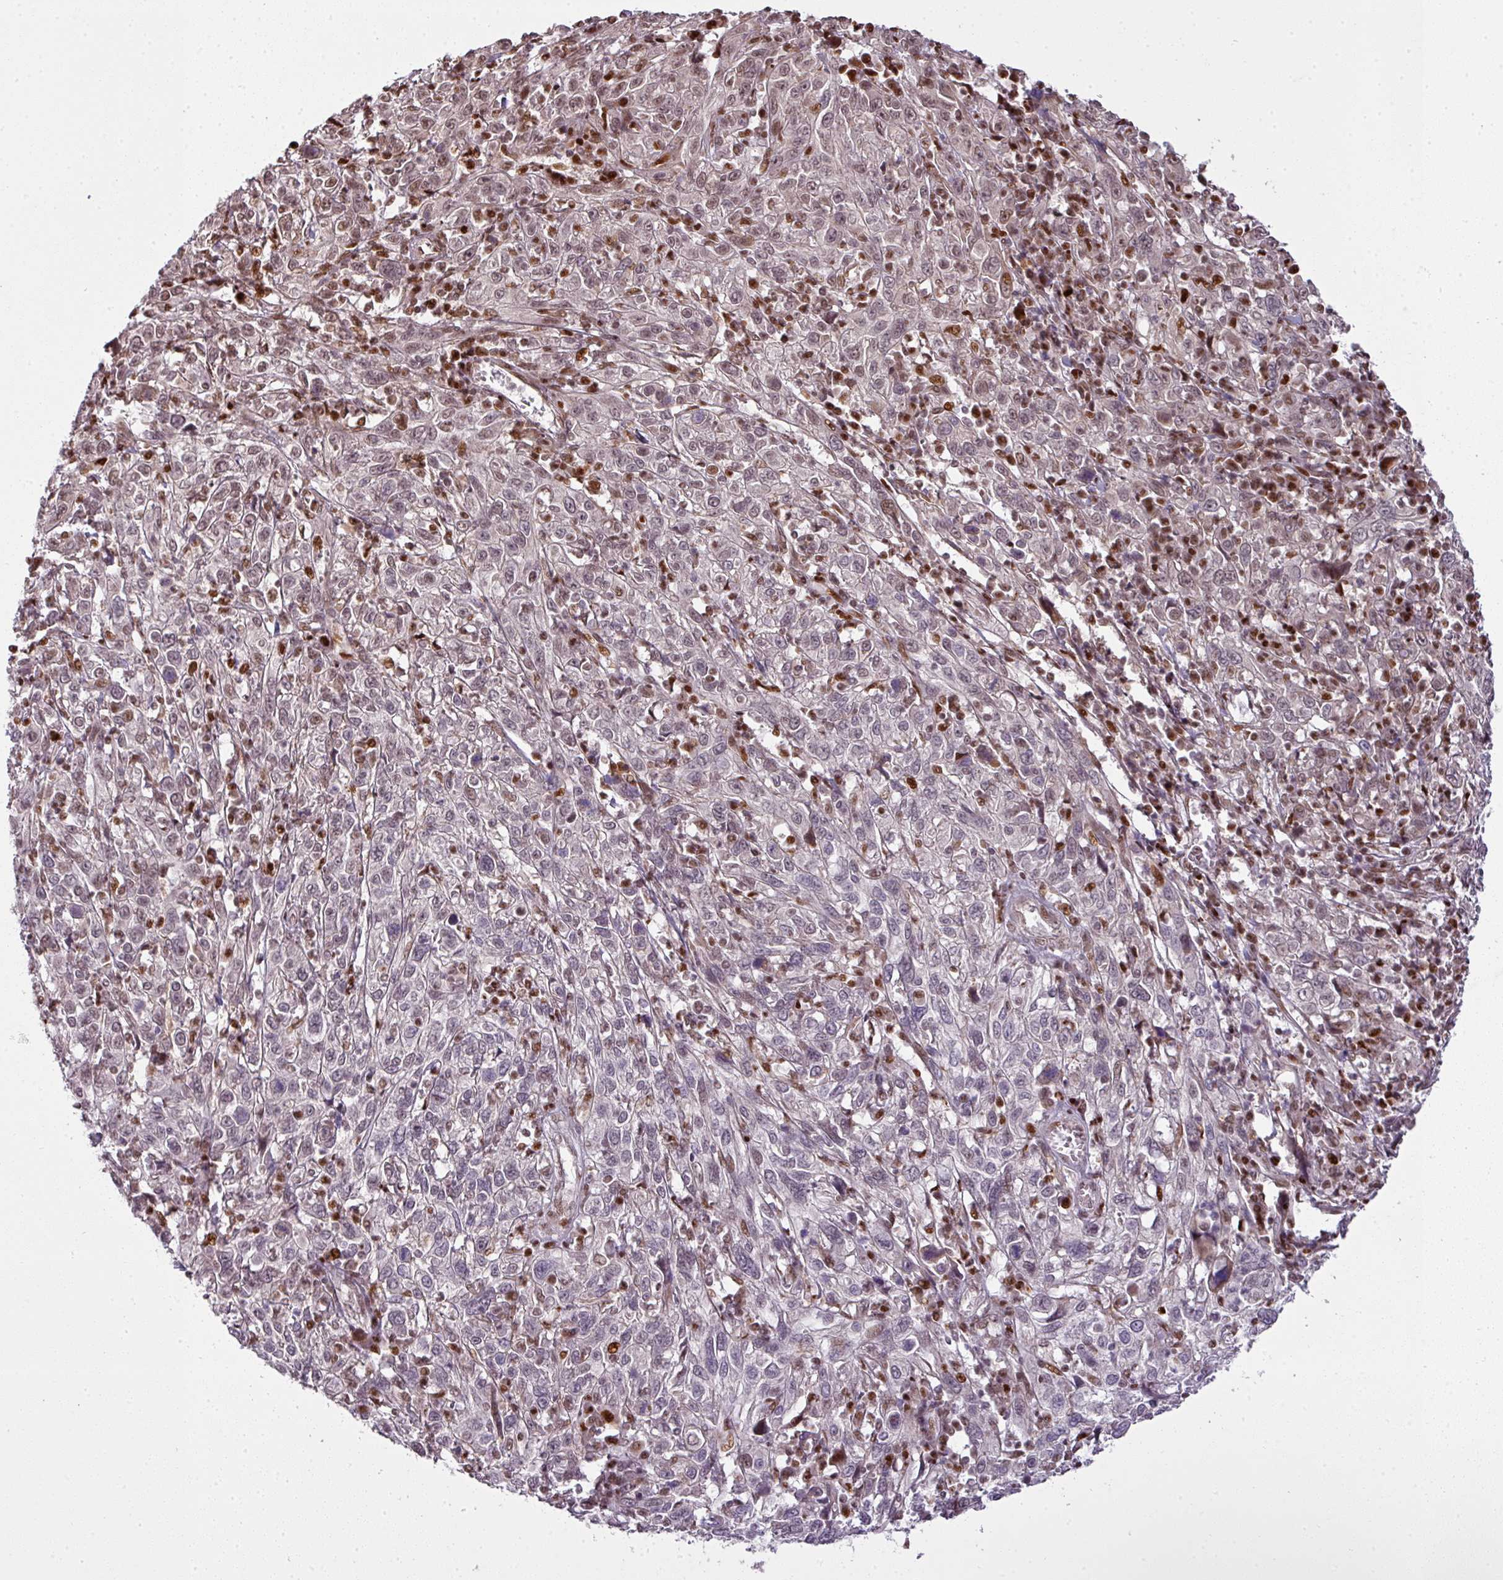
{"staining": {"intensity": "moderate", "quantity": "25%-75%", "location": "nuclear"}, "tissue": "cervical cancer", "cell_type": "Tumor cells", "image_type": "cancer", "snomed": [{"axis": "morphology", "description": "Squamous cell carcinoma, NOS"}, {"axis": "topography", "description": "Cervix"}], "caption": "This histopathology image displays squamous cell carcinoma (cervical) stained with immunohistochemistry to label a protein in brown. The nuclear of tumor cells show moderate positivity for the protein. Nuclei are counter-stained blue.", "gene": "MYSM1", "patient": {"sex": "female", "age": 46}}